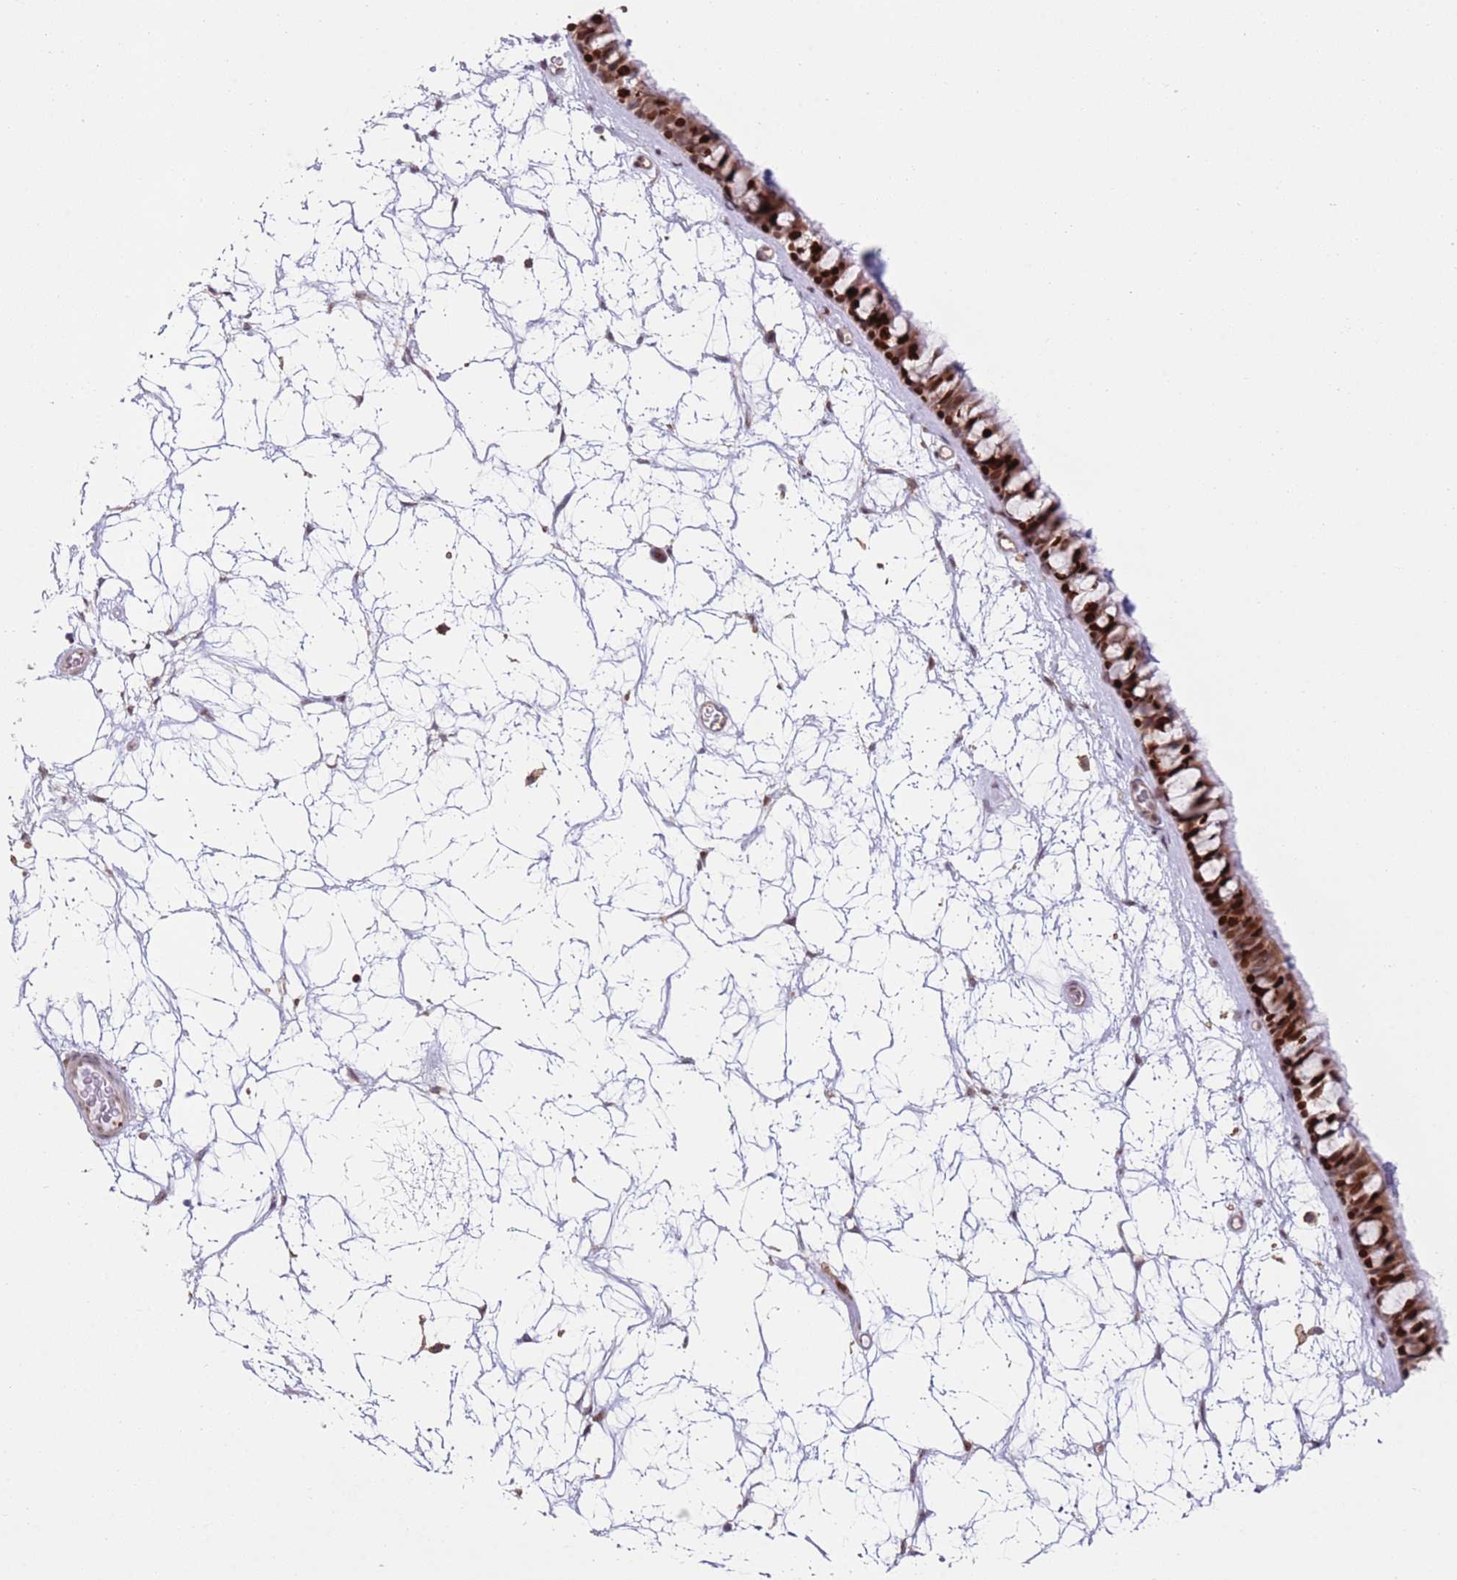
{"staining": {"intensity": "strong", "quantity": ">75%", "location": "cytoplasmic/membranous,nuclear"}, "tissue": "nasopharynx", "cell_type": "Respiratory epithelial cells", "image_type": "normal", "snomed": [{"axis": "morphology", "description": "Normal tissue, NOS"}, {"axis": "topography", "description": "Nasopharynx"}], "caption": "A micrograph of nasopharynx stained for a protein demonstrates strong cytoplasmic/membranous,nuclear brown staining in respiratory epithelial cells. Using DAB (brown) and hematoxylin (blue) stains, captured at high magnification using brightfield microscopy.", "gene": "HNRNPLL", "patient": {"sex": "male", "age": 64}}